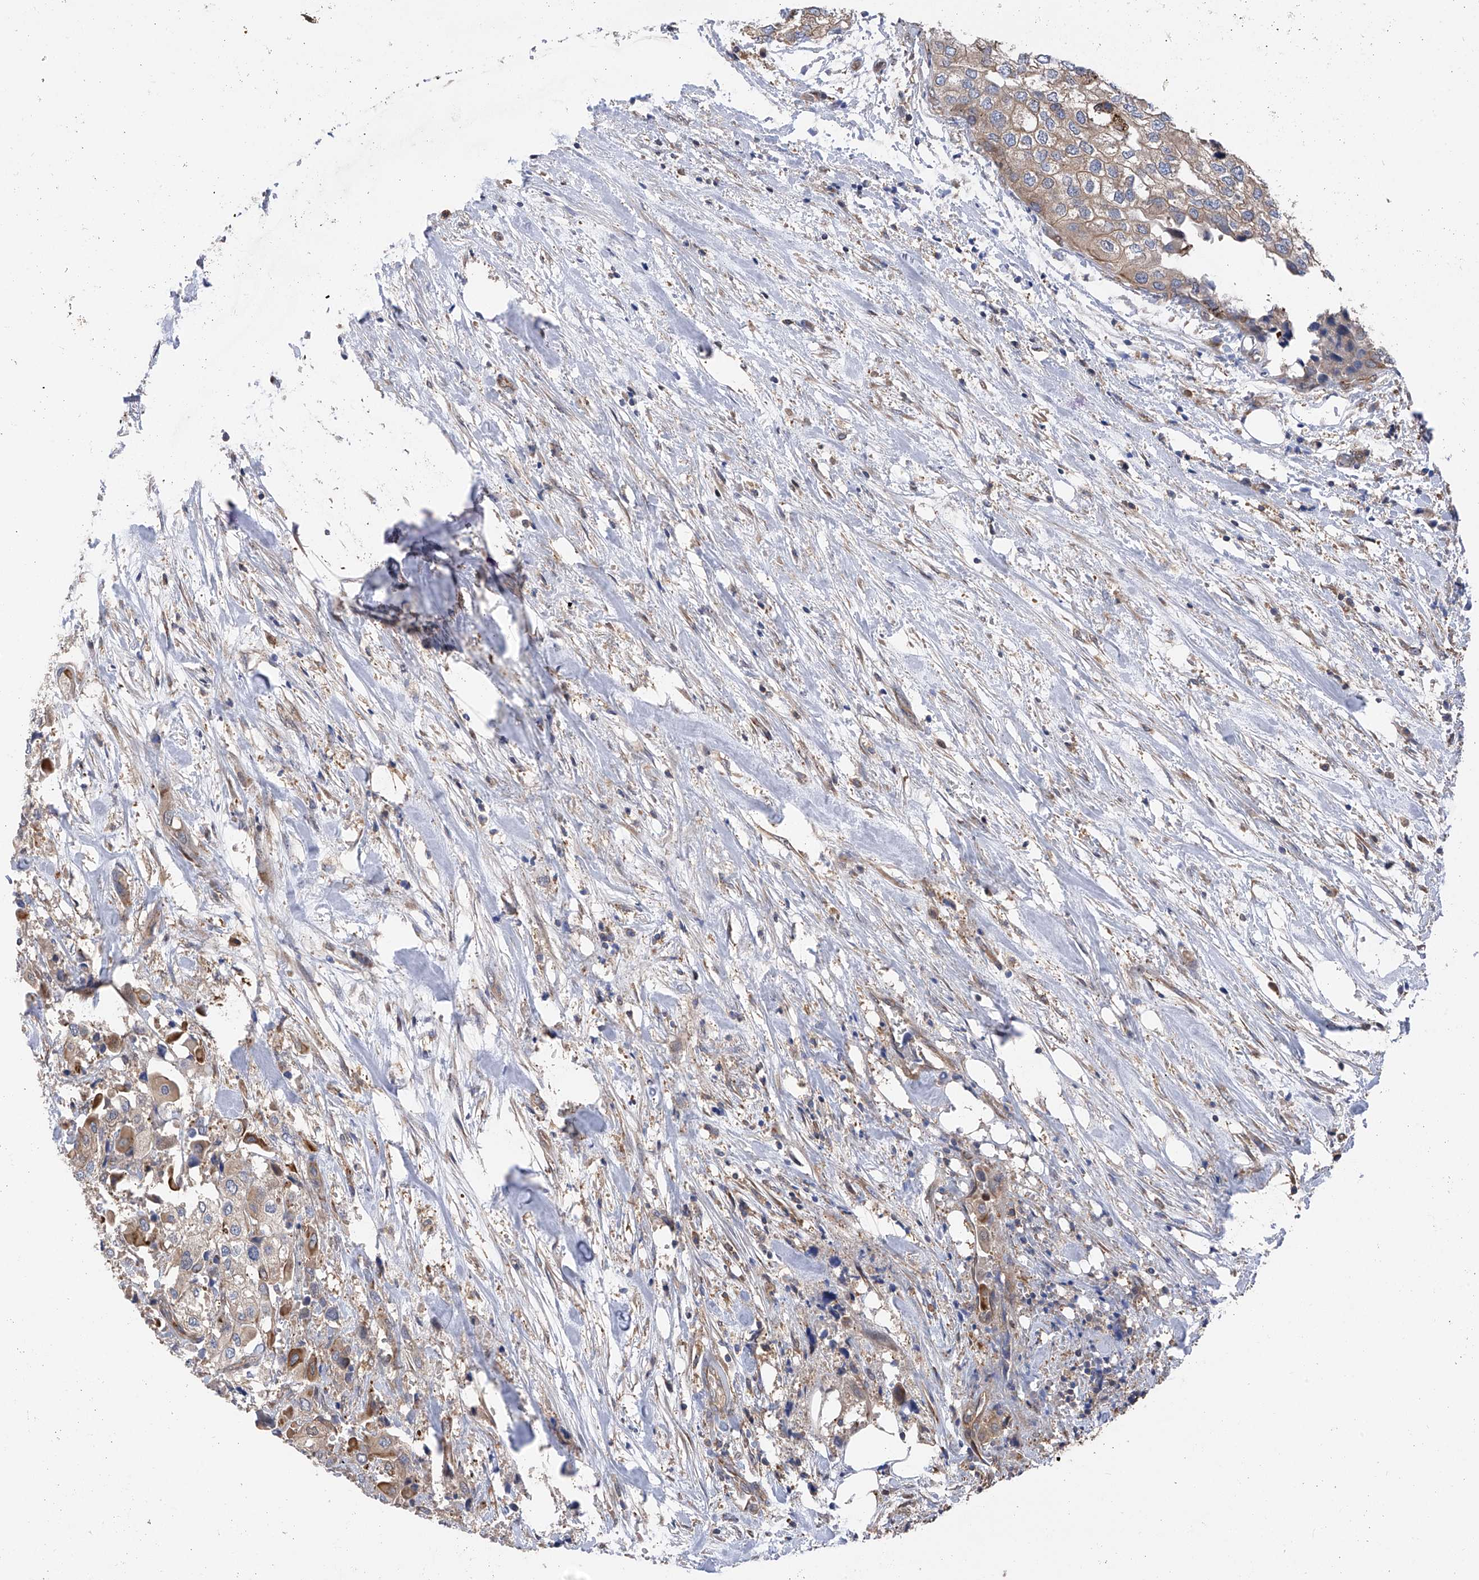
{"staining": {"intensity": "weak", "quantity": "<25%", "location": "cytoplasmic/membranous"}, "tissue": "urothelial cancer", "cell_type": "Tumor cells", "image_type": "cancer", "snomed": [{"axis": "morphology", "description": "Urothelial carcinoma, High grade"}, {"axis": "topography", "description": "Urinary bladder"}], "caption": "The micrograph demonstrates no staining of tumor cells in urothelial carcinoma (high-grade).", "gene": "CHPF", "patient": {"sex": "male", "age": 64}}